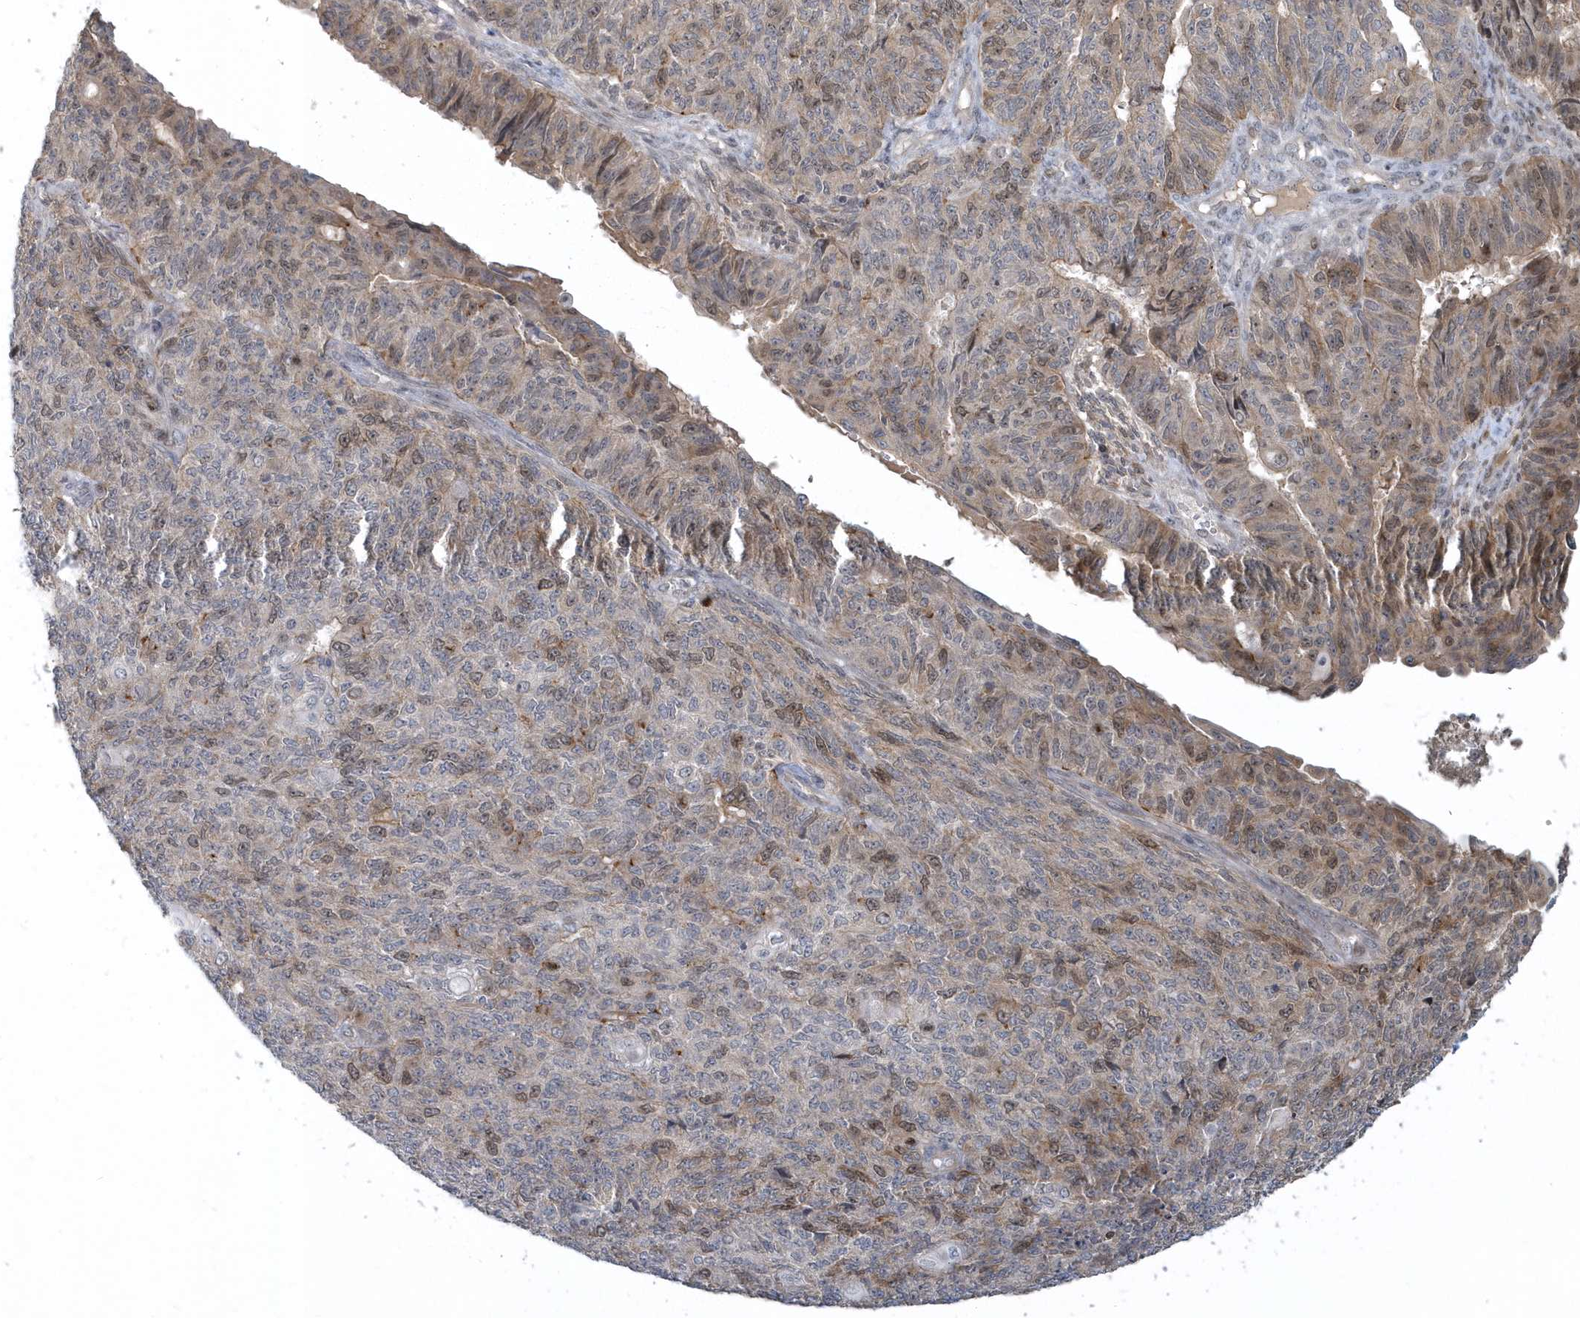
{"staining": {"intensity": "weak", "quantity": "25%-75%", "location": "cytoplasmic/membranous,nuclear"}, "tissue": "endometrial cancer", "cell_type": "Tumor cells", "image_type": "cancer", "snomed": [{"axis": "morphology", "description": "Adenocarcinoma, NOS"}, {"axis": "topography", "description": "Endometrium"}], "caption": "Human endometrial cancer (adenocarcinoma) stained for a protein (brown) exhibits weak cytoplasmic/membranous and nuclear positive positivity in approximately 25%-75% of tumor cells.", "gene": "TRAIP", "patient": {"sex": "female", "age": 32}}